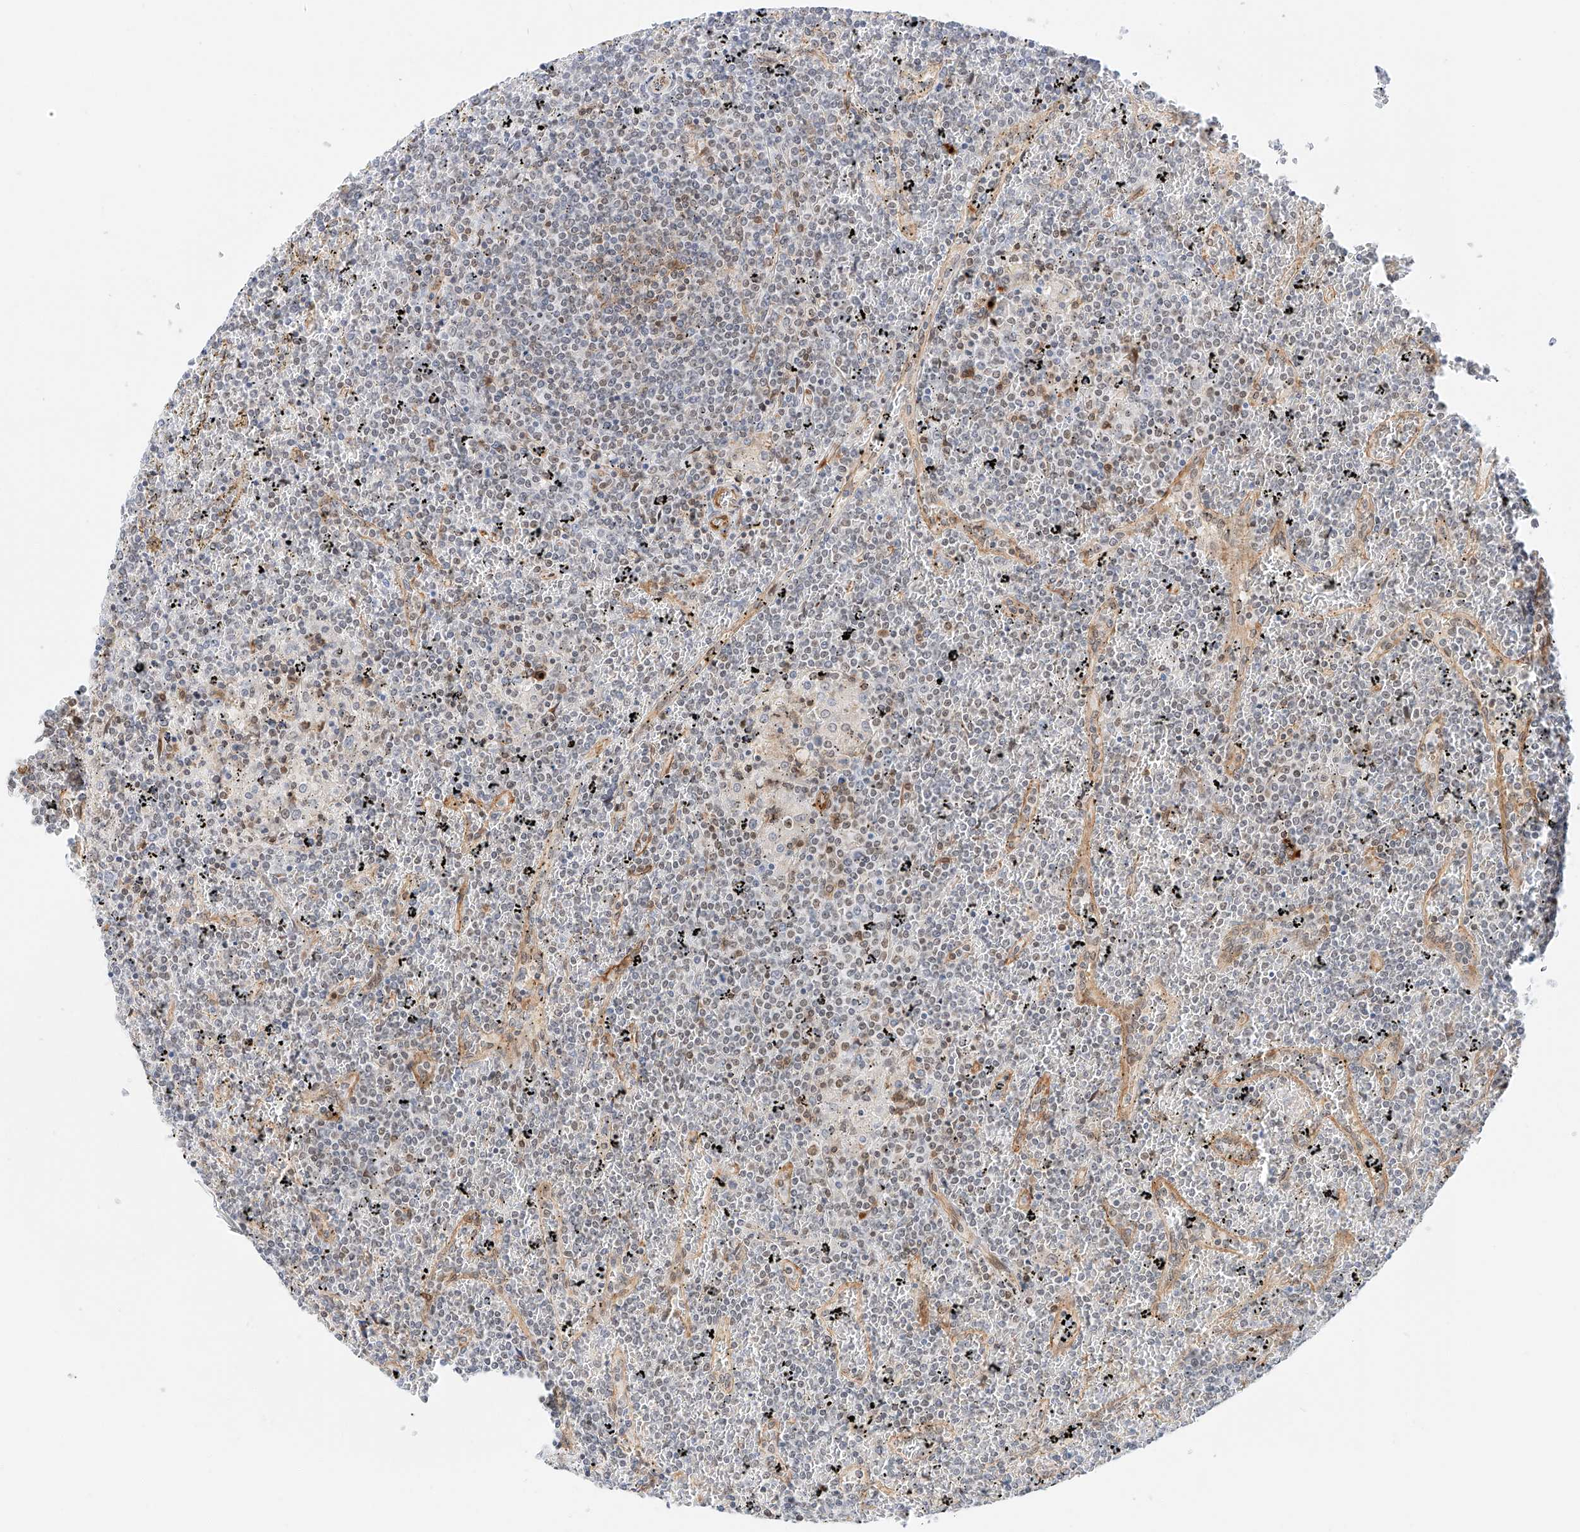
{"staining": {"intensity": "negative", "quantity": "none", "location": "none"}, "tissue": "lymphoma", "cell_type": "Tumor cells", "image_type": "cancer", "snomed": [{"axis": "morphology", "description": "Malignant lymphoma, non-Hodgkin's type, Low grade"}, {"axis": "topography", "description": "Spleen"}], "caption": "Immunohistochemistry of malignant lymphoma, non-Hodgkin's type (low-grade) shows no expression in tumor cells.", "gene": "CARMIL1", "patient": {"sex": "female", "age": 19}}